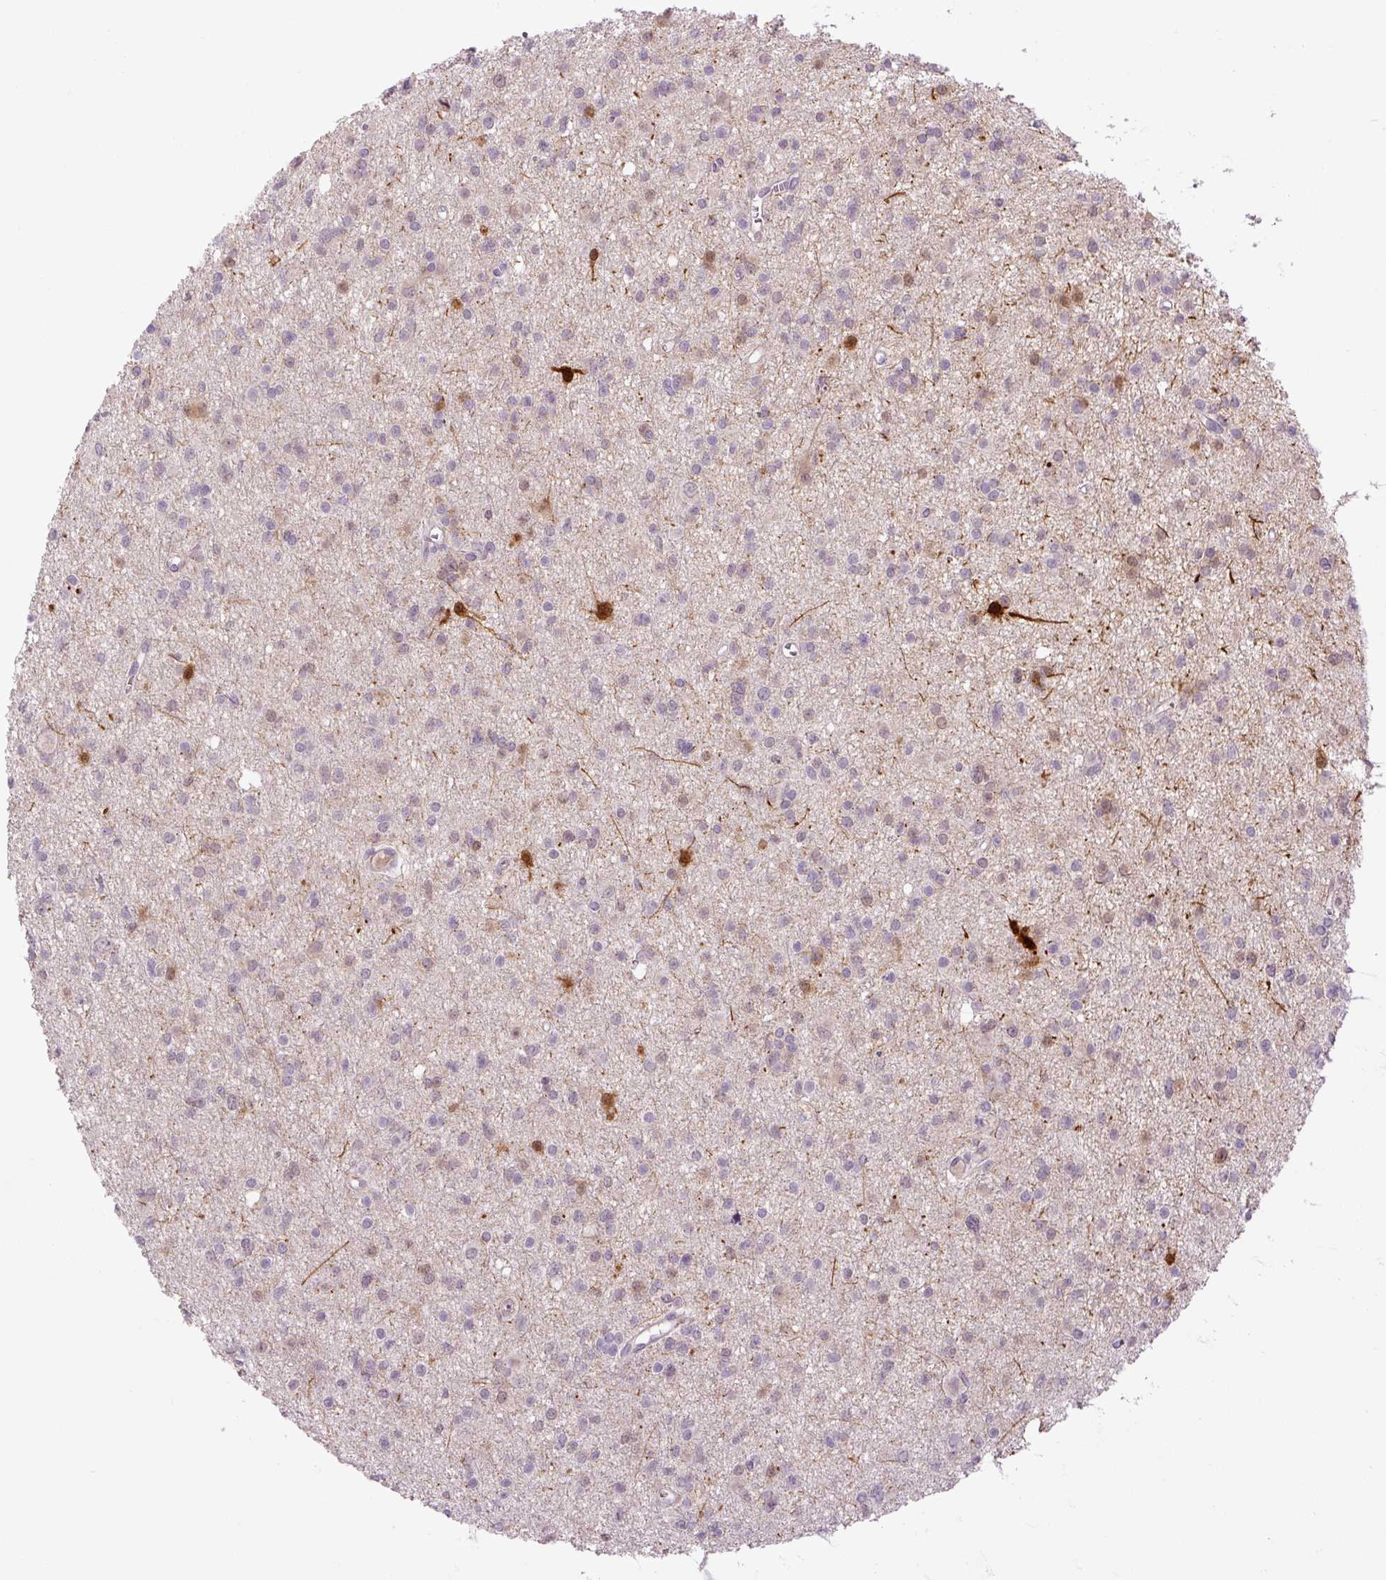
{"staining": {"intensity": "moderate", "quantity": "<25%", "location": "cytoplasmic/membranous"}, "tissue": "glioma", "cell_type": "Tumor cells", "image_type": "cancer", "snomed": [{"axis": "morphology", "description": "Glioma, malignant, High grade"}, {"axis": "topography", "description": "Brain"}], "caption": "An IHC photomicrograph of tumor tissue is shown. Protein staining in brown highlights moderate cytoplasmic/membranous positivity in malignant glioma (high-grade) within tumor cells.", "gene": "FABP7", "patient": {"sex": "male", "age": 23}}